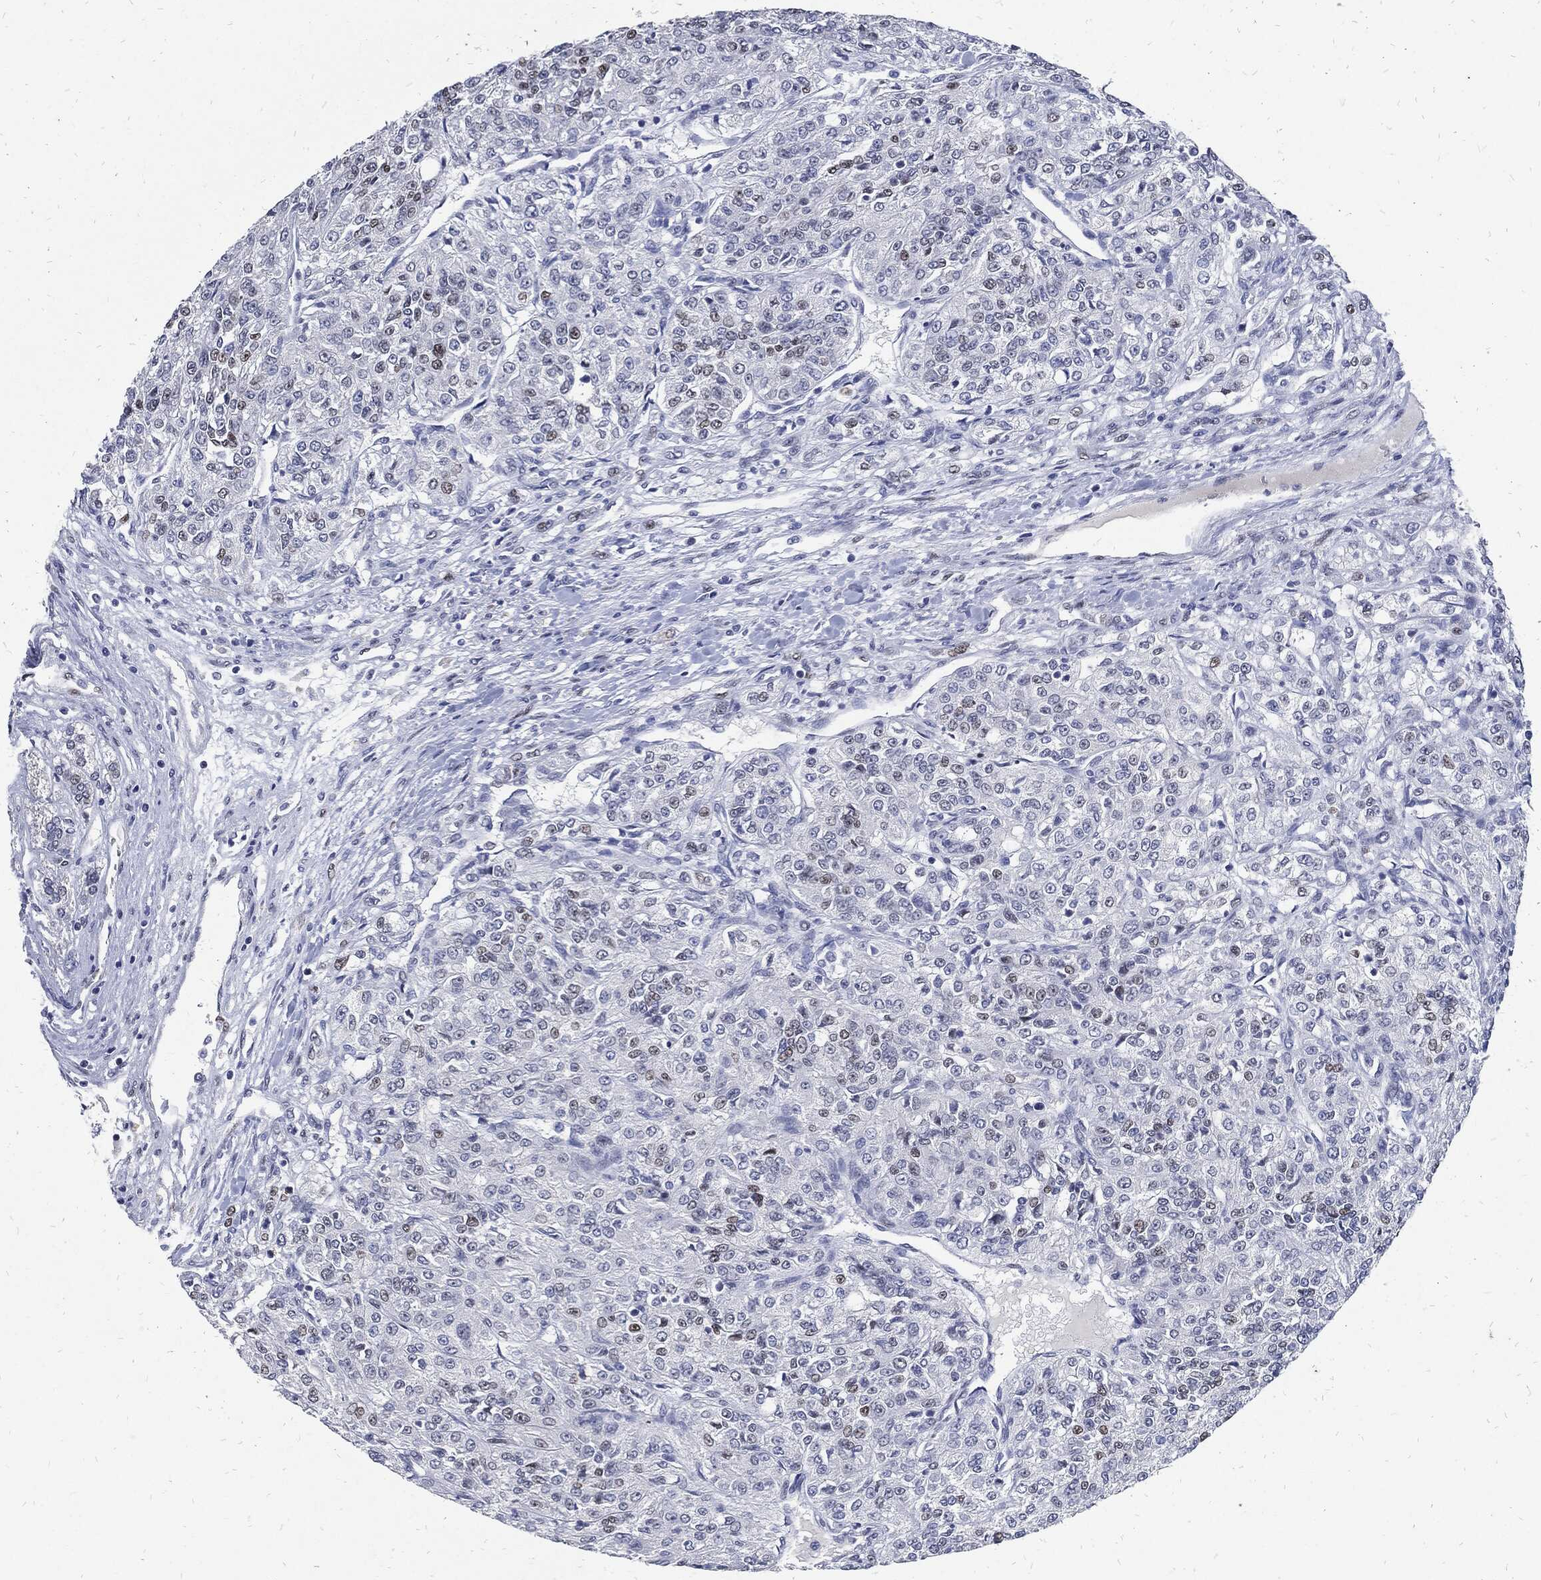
{"staining": {"intensity": "negative", "quantity": "none", "location": "none"}, "tissue": "renal cancer", "cell_type": "Tumor cells", "image_type": "cancer", "snomed": [{"axis": "morphology", "description": "Adenocarcinoma, NOS"}, {"axis": "topography", "description": "Kidney"}], "caption": "Immunohistochemistry (IHC) of renal cancer displays no expression in tumor cells.", "gene": "JUN", "patient": {"sex": "female", "age": 63}}